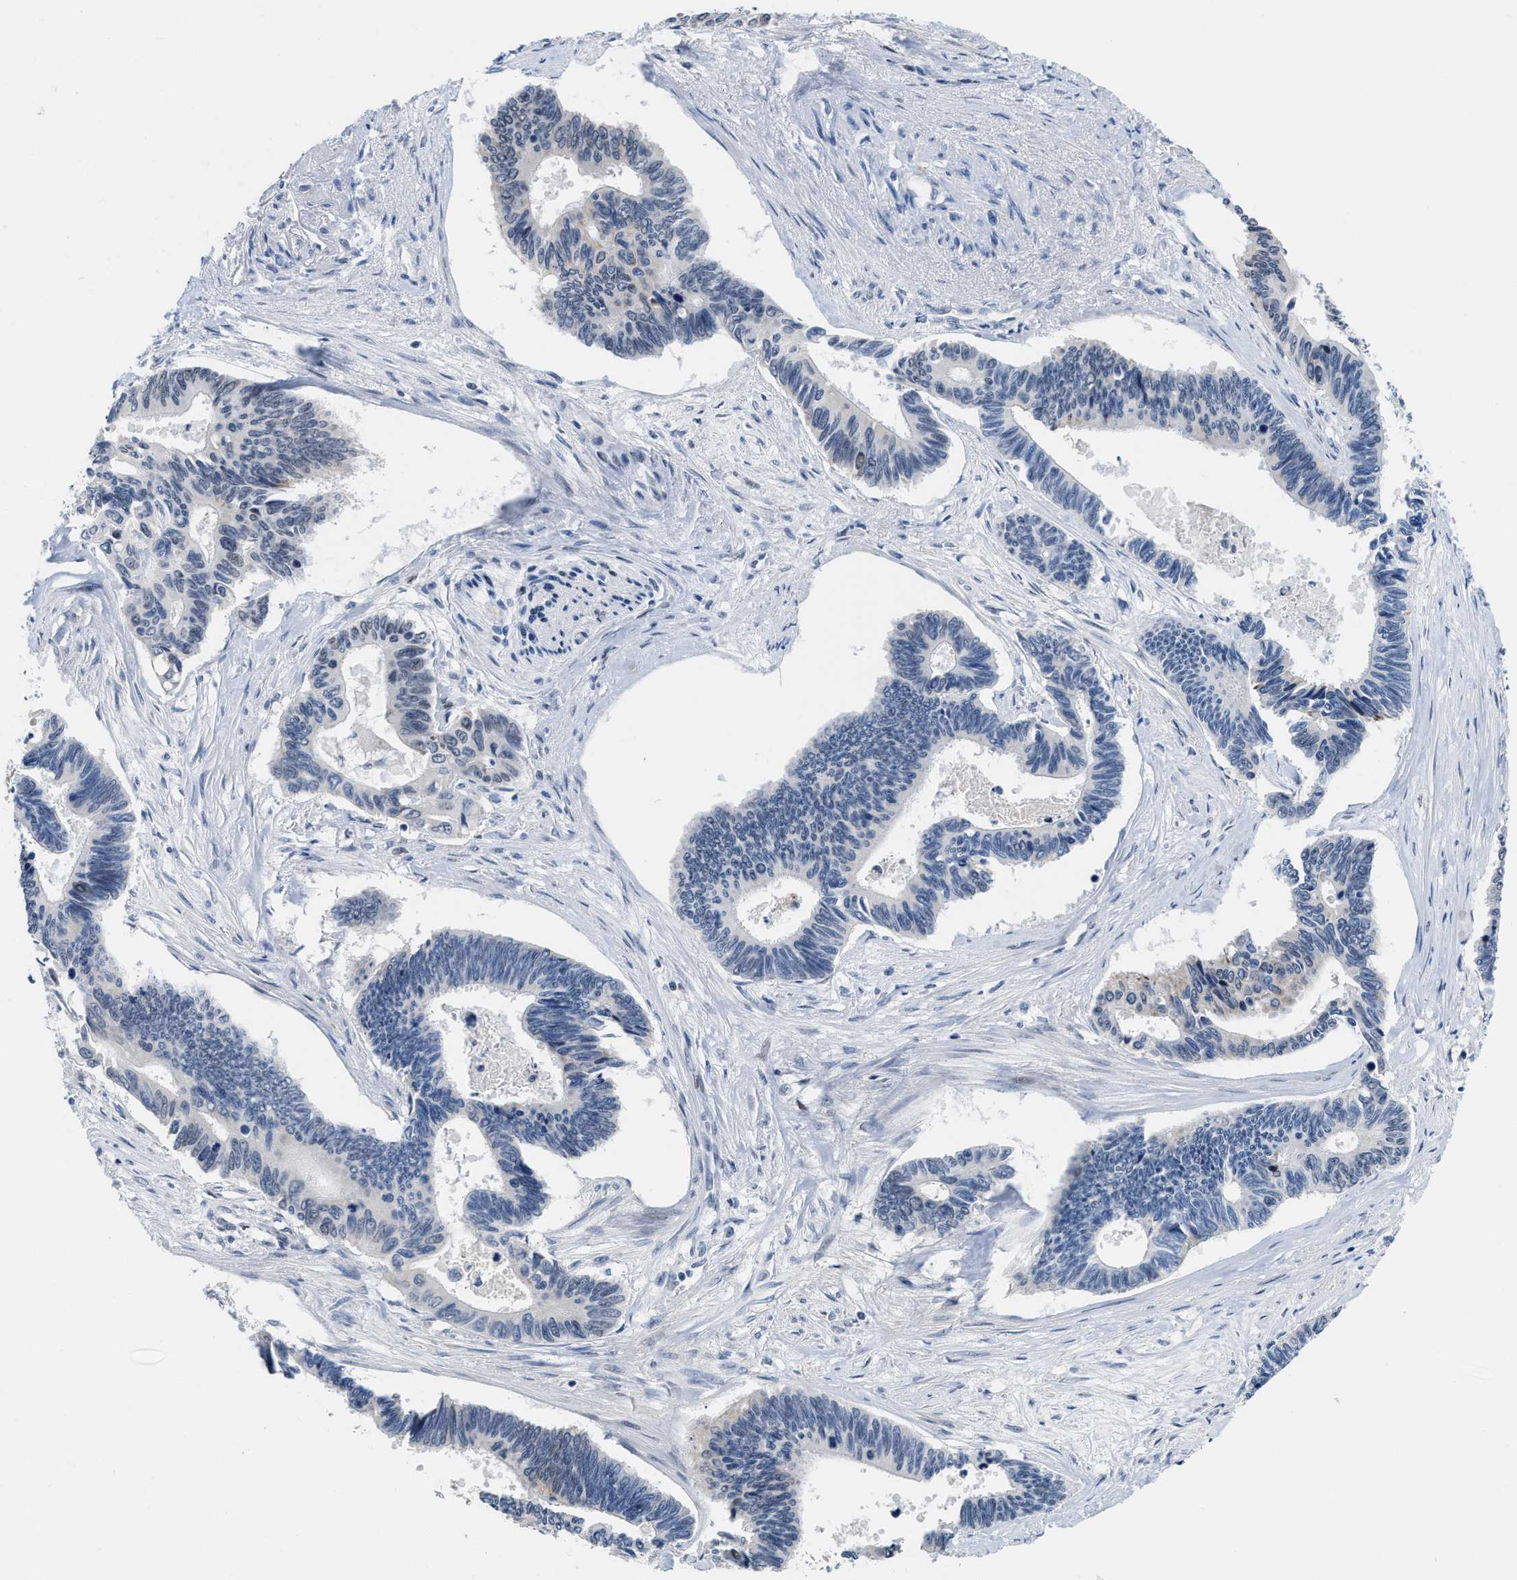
{"staining": {"intensity": "negative", "quantity": "none", "location": "none"}, "tissue": "pancreatic cancer", "cell_type": "Tumor cells", "image_type": "cancer", "snomed": [{"axis": "morphology", "description": "Adenocarcinoma, NOS"}, {"axis": "topography", "description": "Pancreas"}], "caption": "High magnification brightfield microscopy of pancreatic adenocarcinoma stained with DAB (3,3'-diaminobenzidine) (brown) and counterstained with hematoxylin (blue): tumor cells show no significant positivity.", "gene": "SETDB1", "patient": {"sex": "female", "age": 70}}